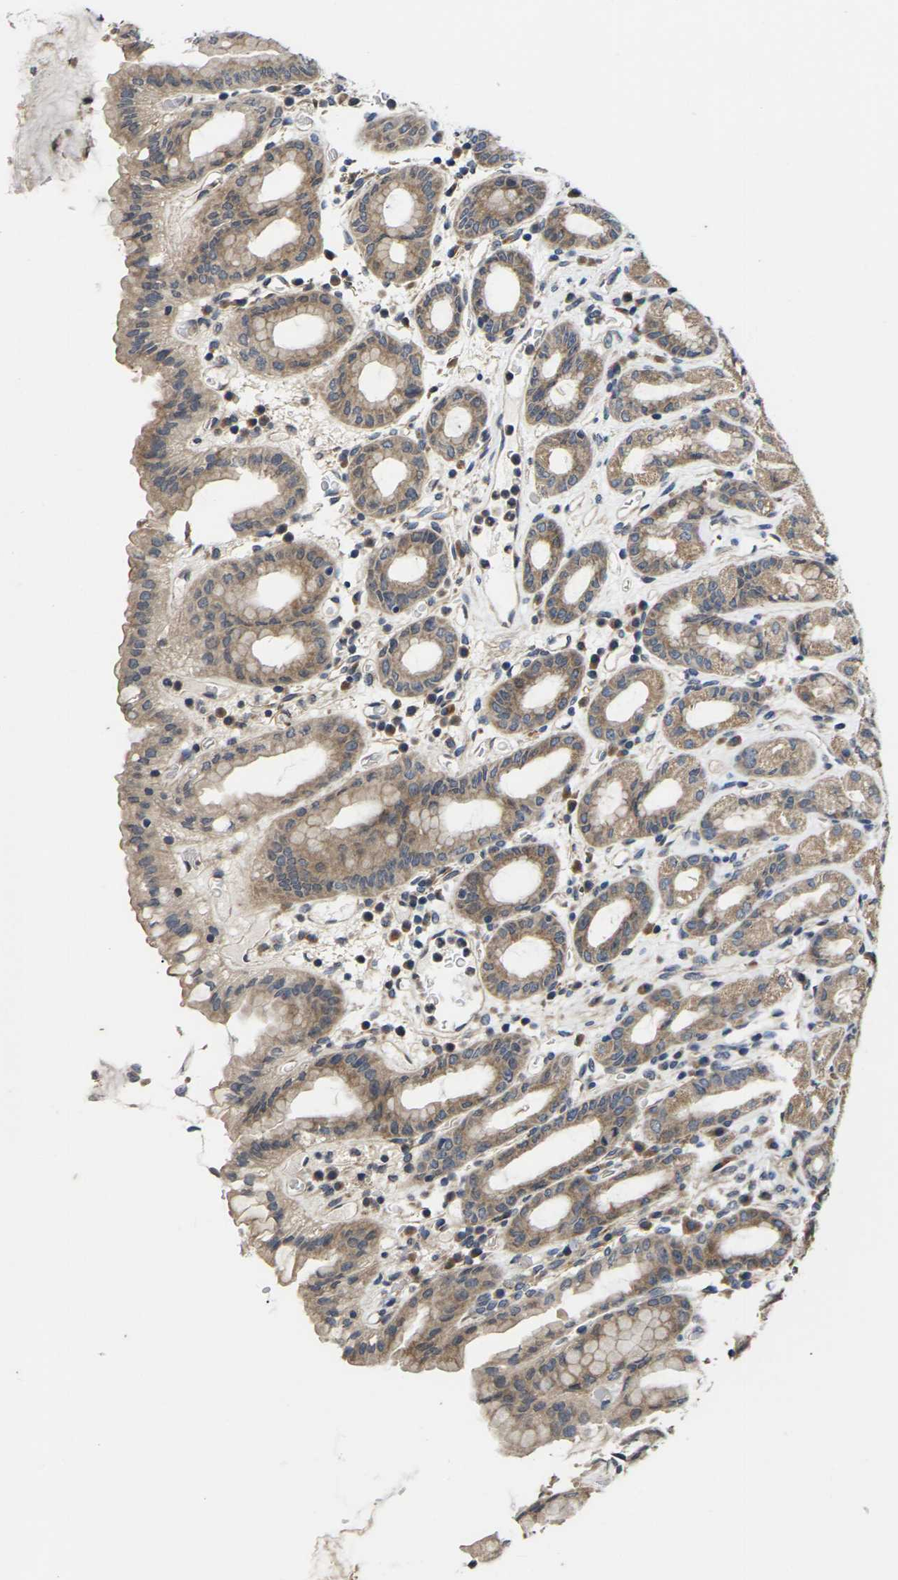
{"staining": {"intensity": "moderate", "quantity": ">75%", "location": "cytoplasmic/membranous"}, "tissue": "stomach", "cell_type": "Glandular cells", "image_type": "normal", "snomed": [{"axis": "morphology", "description": "Normal tissue, NOS"}, {"axis": "topography", "description": "Stomach, upper"}], "caption": "Moderate cytoplasmic/membranous expression is present in approximately >75% of glandular cells in unremarkable stomach. Nuclei are stained in blue.", "gene": "DKK2", "patient": {"sex": "male", "age": 68}}